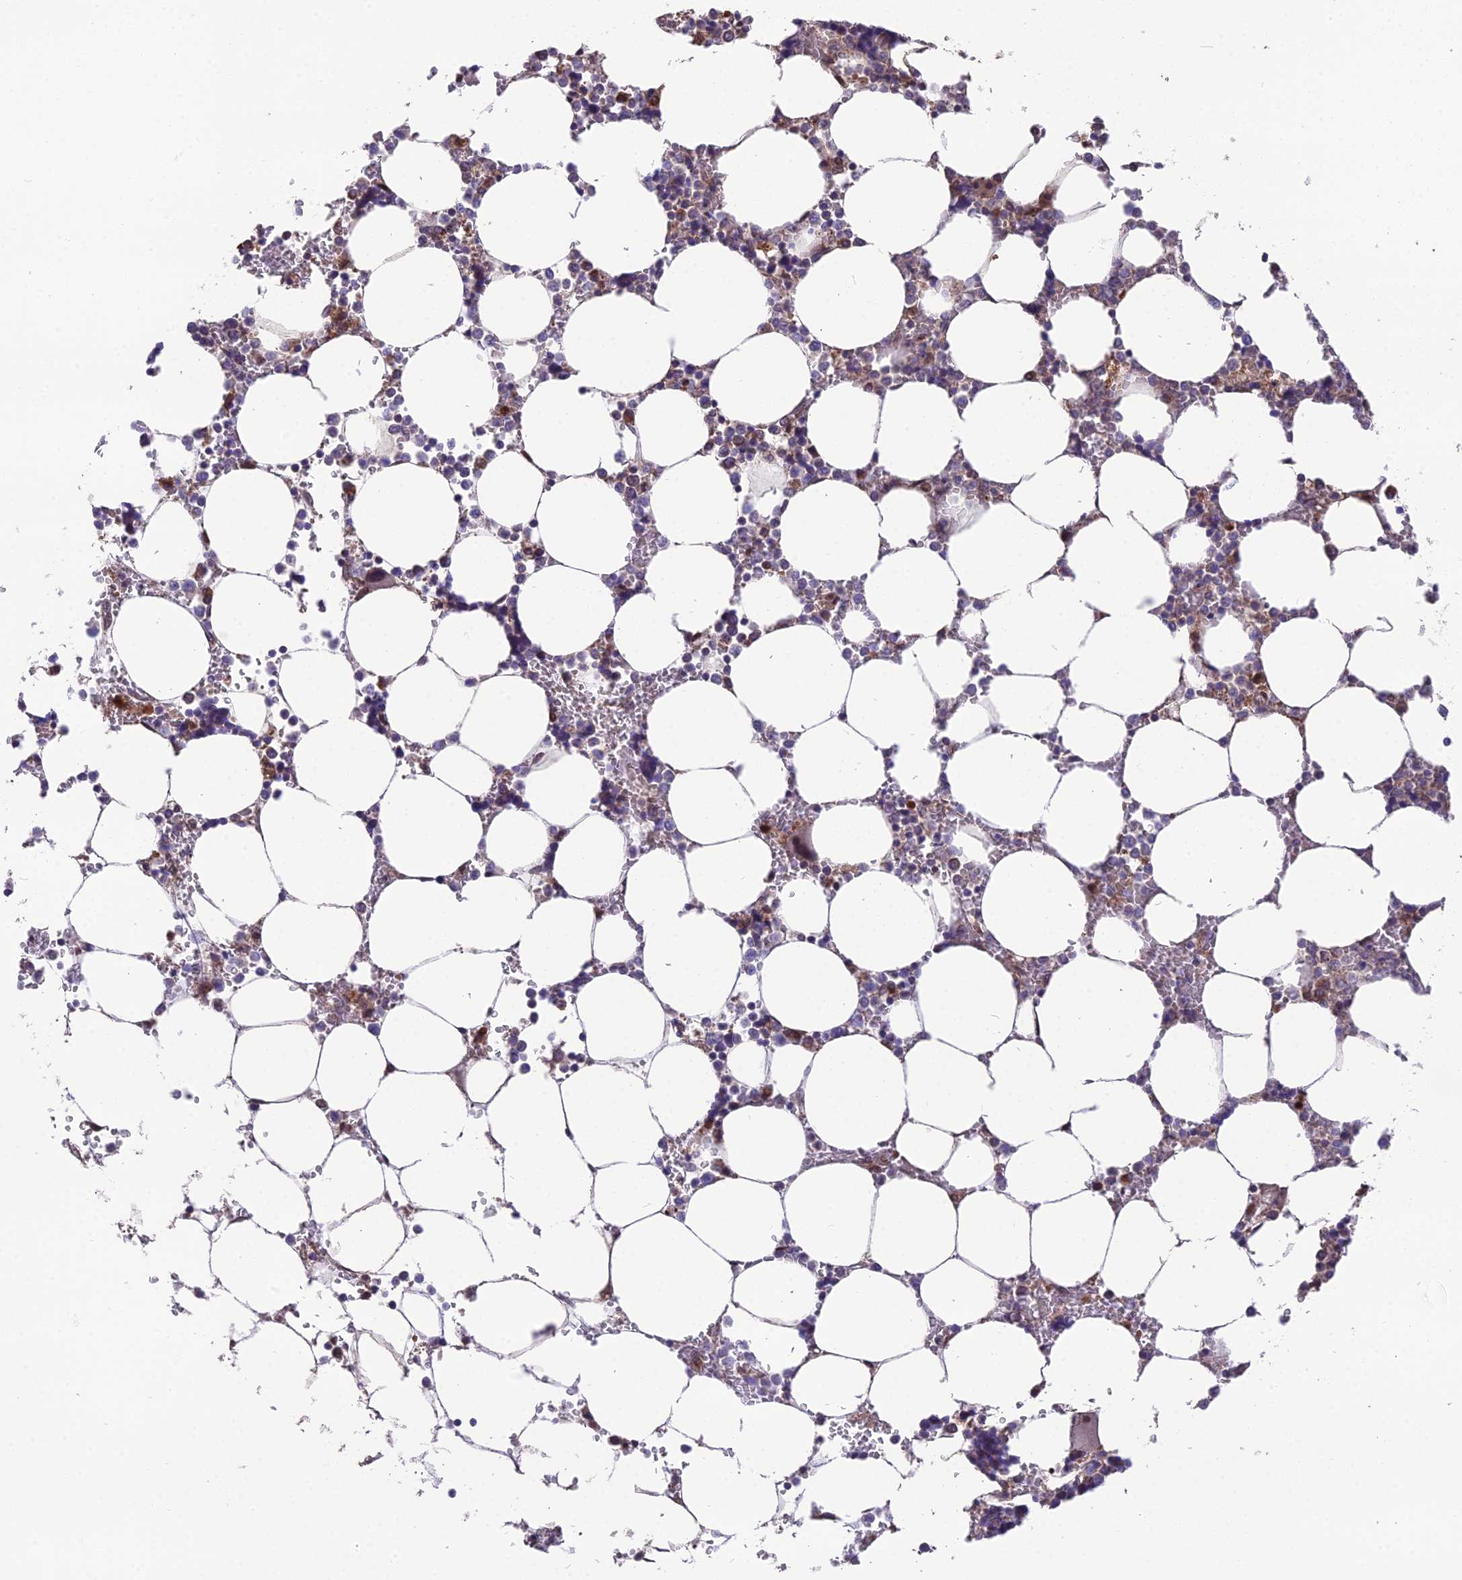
{"staining": {"intensity": "strong", "quantity": "25%-75%", "location": "cytoplasmic/membranous,nuclear"}, "tissue": "bone marrow", "cell_type": "Hematopoietic cells", "image_type": "normal", "snomed": [{"axis": "morphology", "description": "Normal tissue, NOS"}, {"axis": "topography", "description": "Bone marrow"}], "caption": "Human bone marrow stained with a protein marker displays strong staining in hematopoietic cells.", "gene": "CYP2R1", "patient": {"sex": "male", "age": 64}}